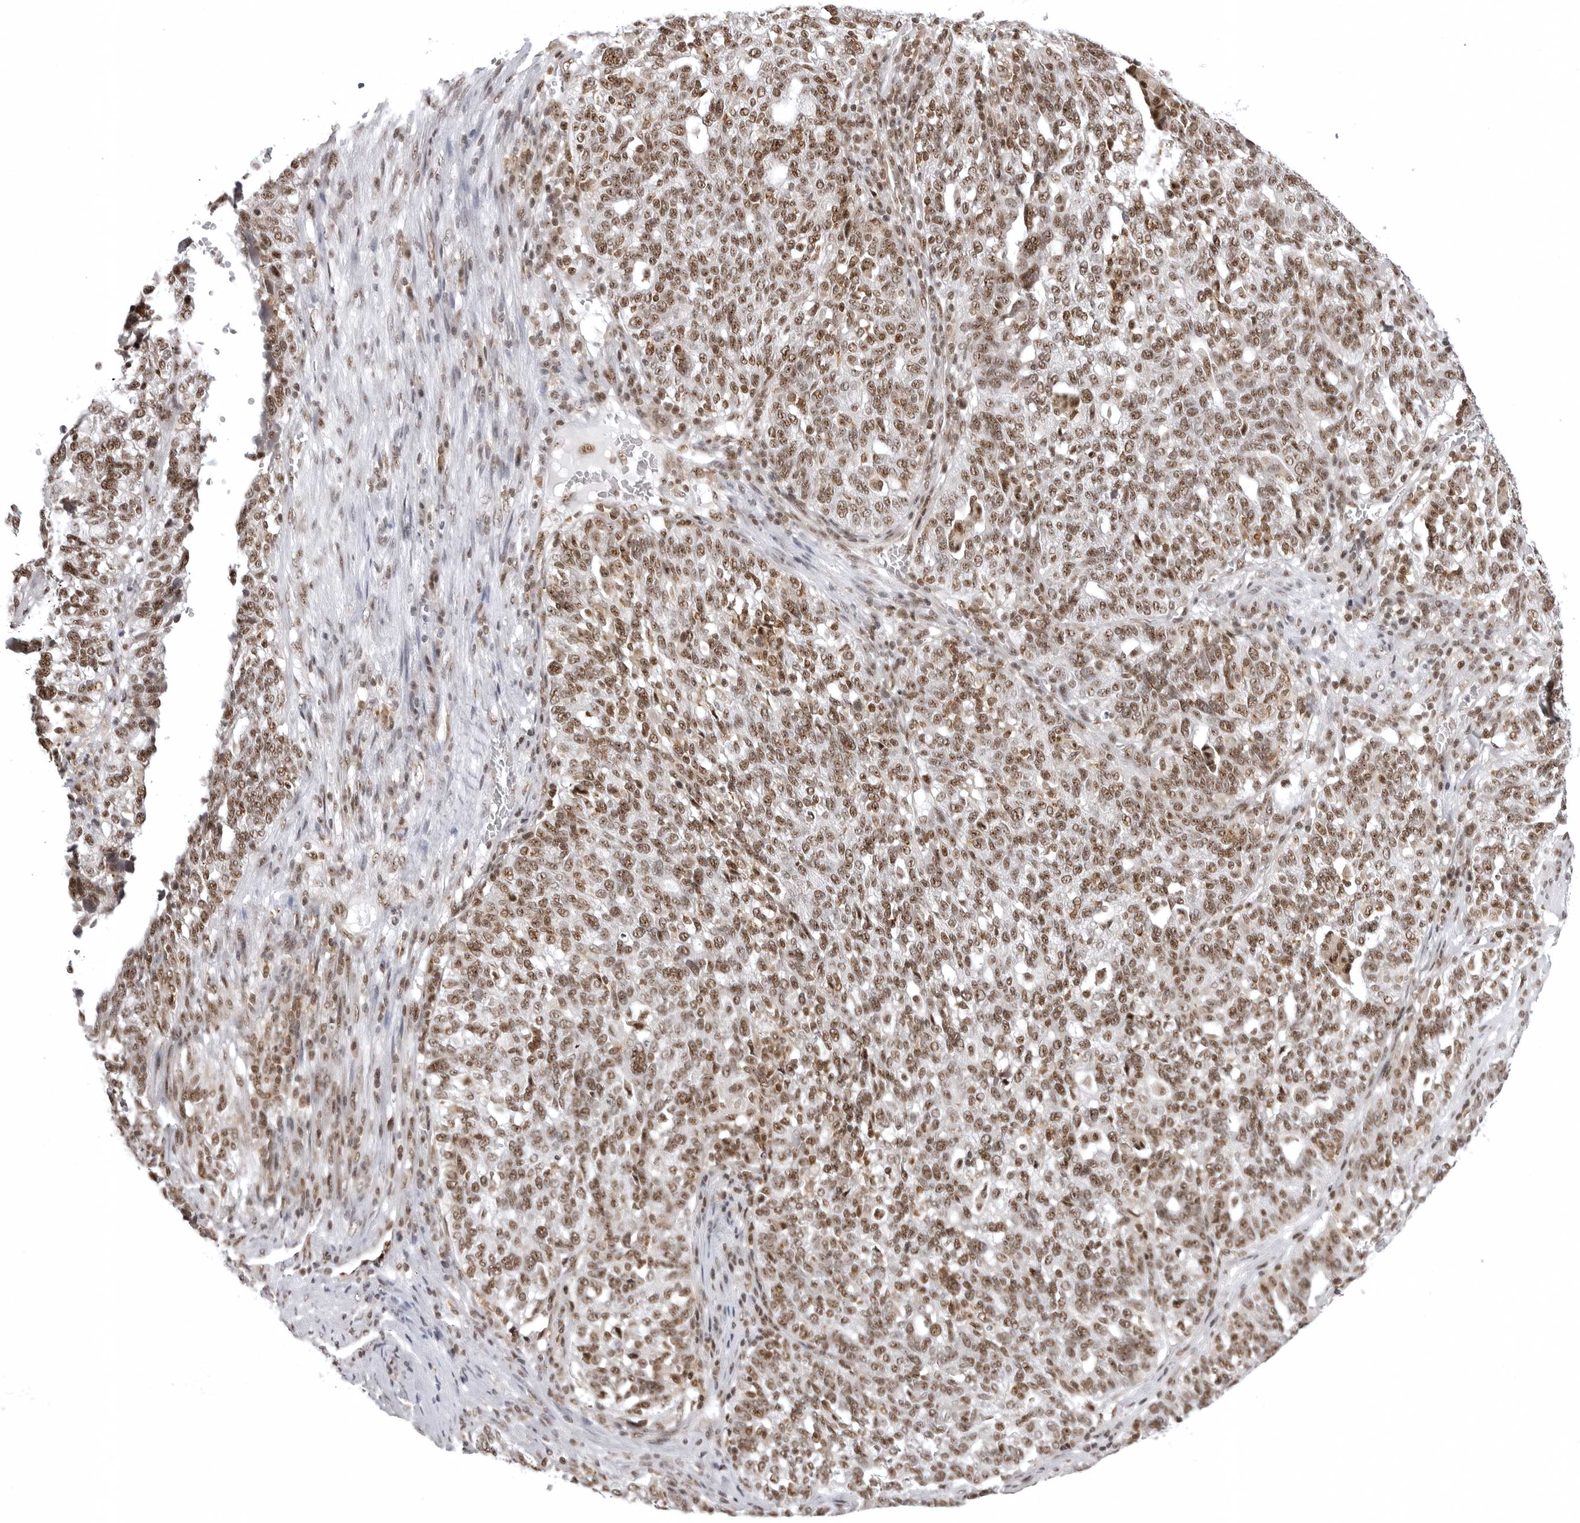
{"staining": {"intensity": "moderate", "quantity": ">75%", "location": "nuclear"}, "tissue": "ovarian cancer", "cell_type": "Tumor cells", "image_type": "cancer", "snomed": [{"axis": "morphology", "description": "Cystadenocarcinoma, serous, NOS"}, {"axis": "topography", "description": "Ovary"}], "caption": "A photomicrograph of human serous cystadenocarcinoma (ovarian) stained for a protein exhibits moderate nuclear brown staining in tumor cells.", "gene": "WRAP53", "patient": {"sex": "female", "age": 59}}